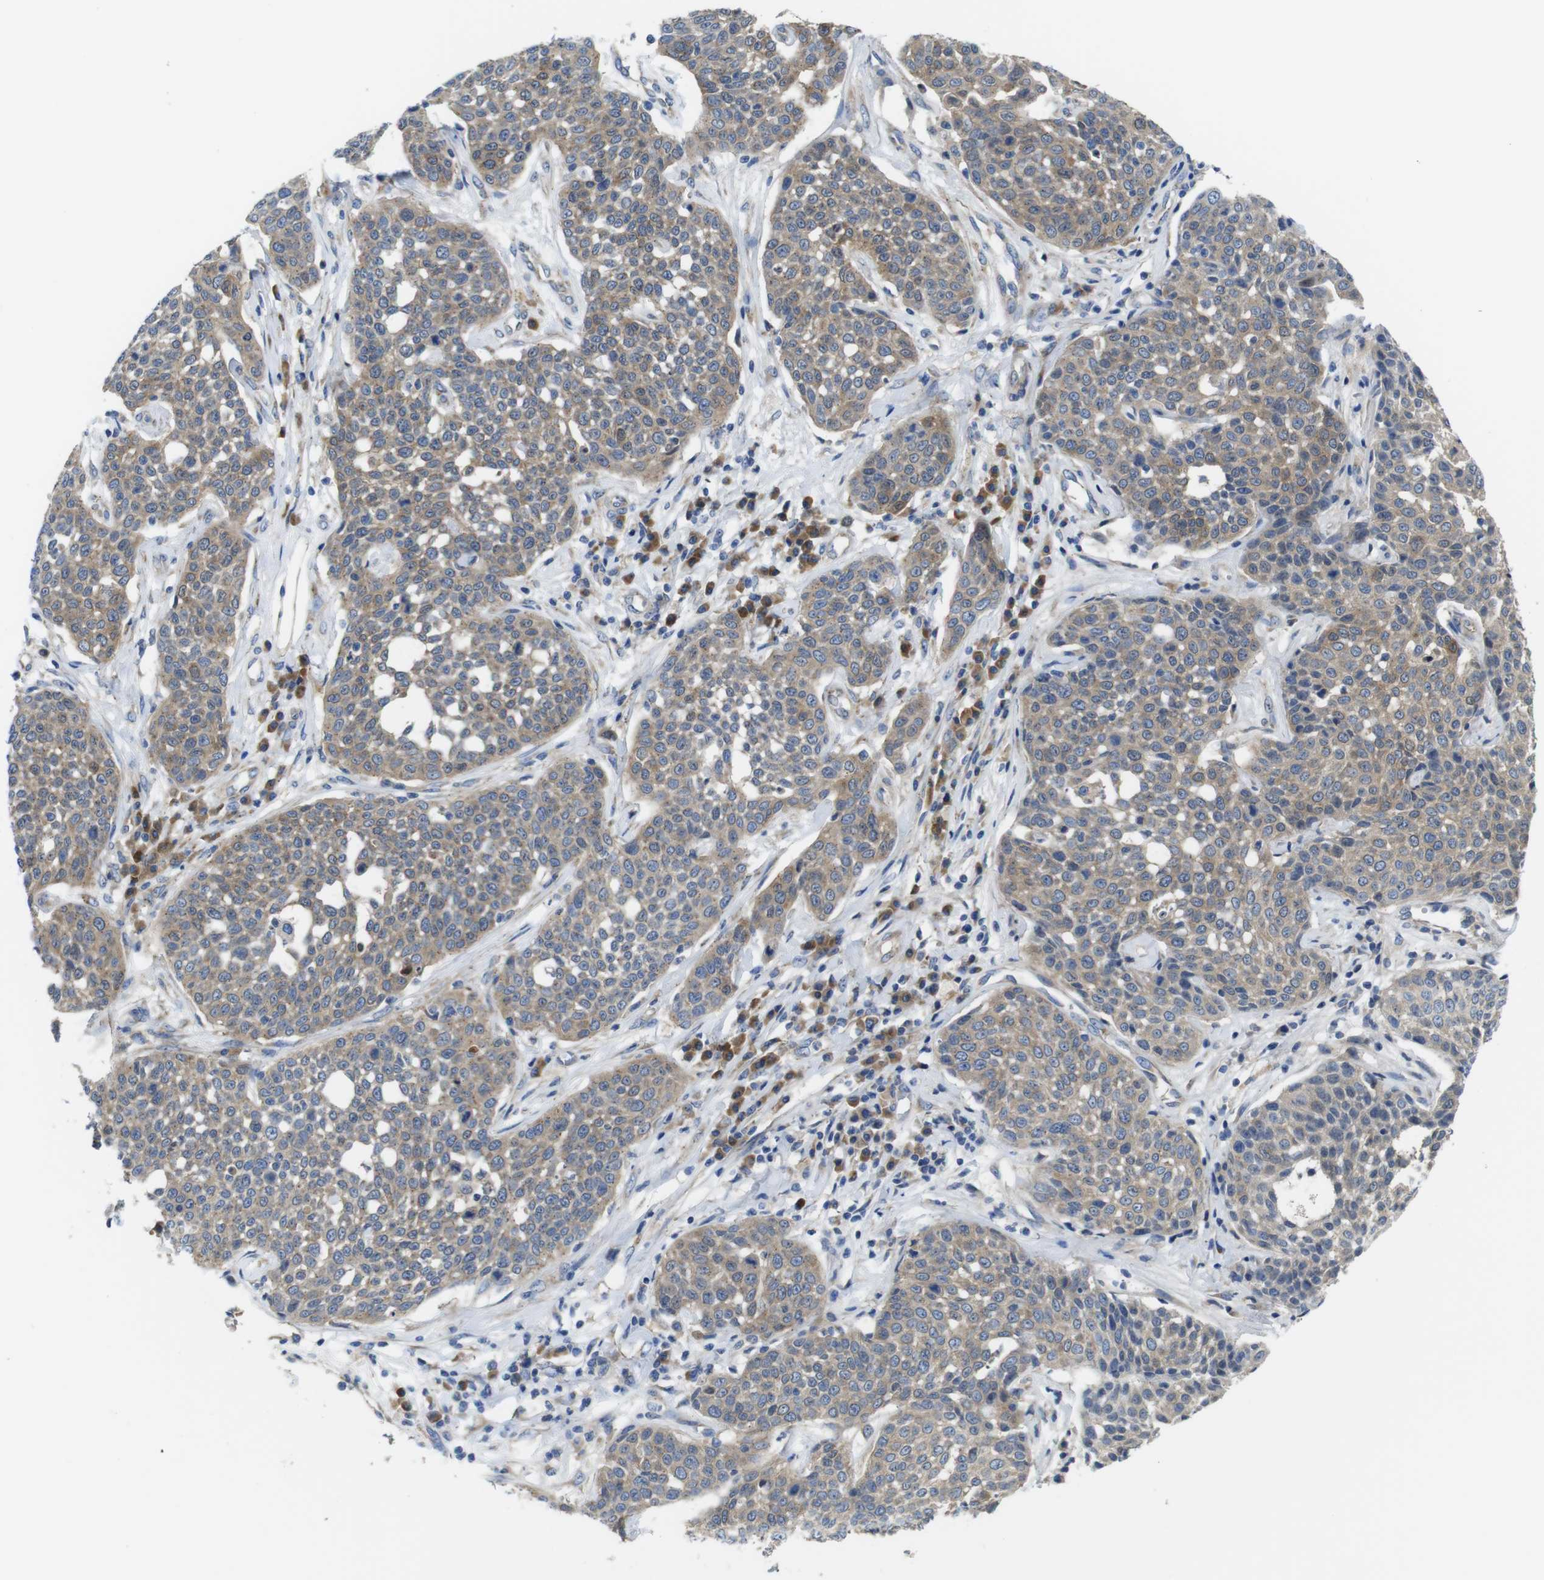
{"staining": {"intensity": "weak", "quantity": ">75%", "location": "cytoplasmic/membranous"}, "tissue": "cervical cancer", "cell_type": "Tumor cells", "image_type": "cancer", "snomed": [{"axis": "morphology", "description": "Squamous cell carcinoma, NOS"}, {"axis": "topography", "description": "Cervix"}], "caption": "This photomicrograph displays IHC staining of human cervical cancer (squamous cell carcinoma), with low weak cytoplasmic/membranous expression in approximately >75% of tumor cells.", "gene": "DDRGK1", "patient": {"sex": "female", "age": 34}}